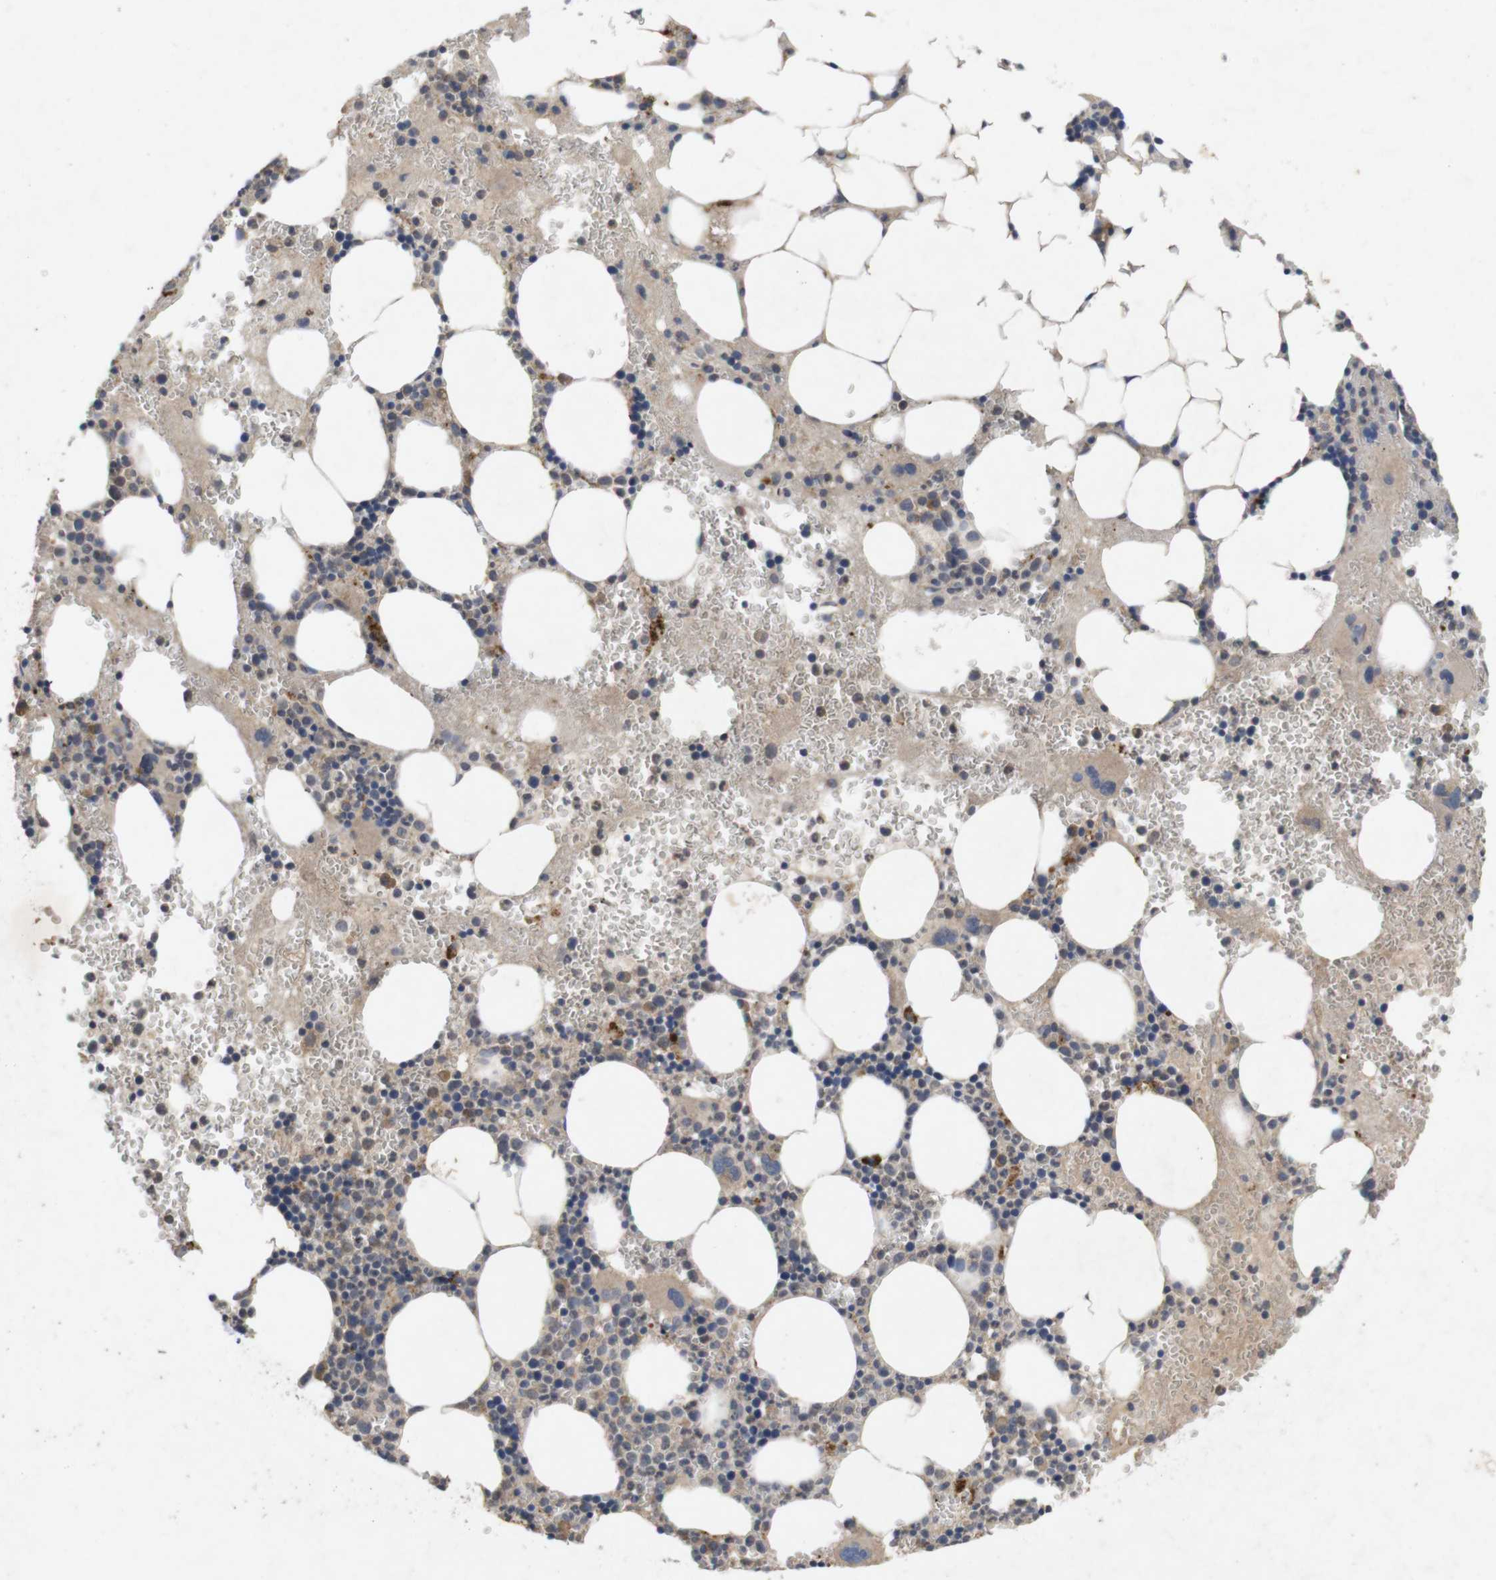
{"staining": {"intensity": "weak", "quantity": ">75%", "location": "cytoplasmic/membranous"}, "tissue": "bone marrow", "cell_type": "Hematopoietic cells", "image_type": "normal", "snomed": [{"axis": "morphology", "description": "Normal tissue, NOS"}, {"axis": "morphology", "description": "Inflammation, NOS"}, {"axis": "topography", "description": "Bone marrow"}], "caption": "Hematopoietic cells show weak cytoplasmic/membranous positivity in about >75% of cells in benign bone marrow. The staining was performed using DAB to visualize the protein expression in brown, while the nuclei were stained in blue with hematoxylin (Magnification: 20x).", "gene": "KCNS3", "patient": {"sex": "female", "age": 76}}